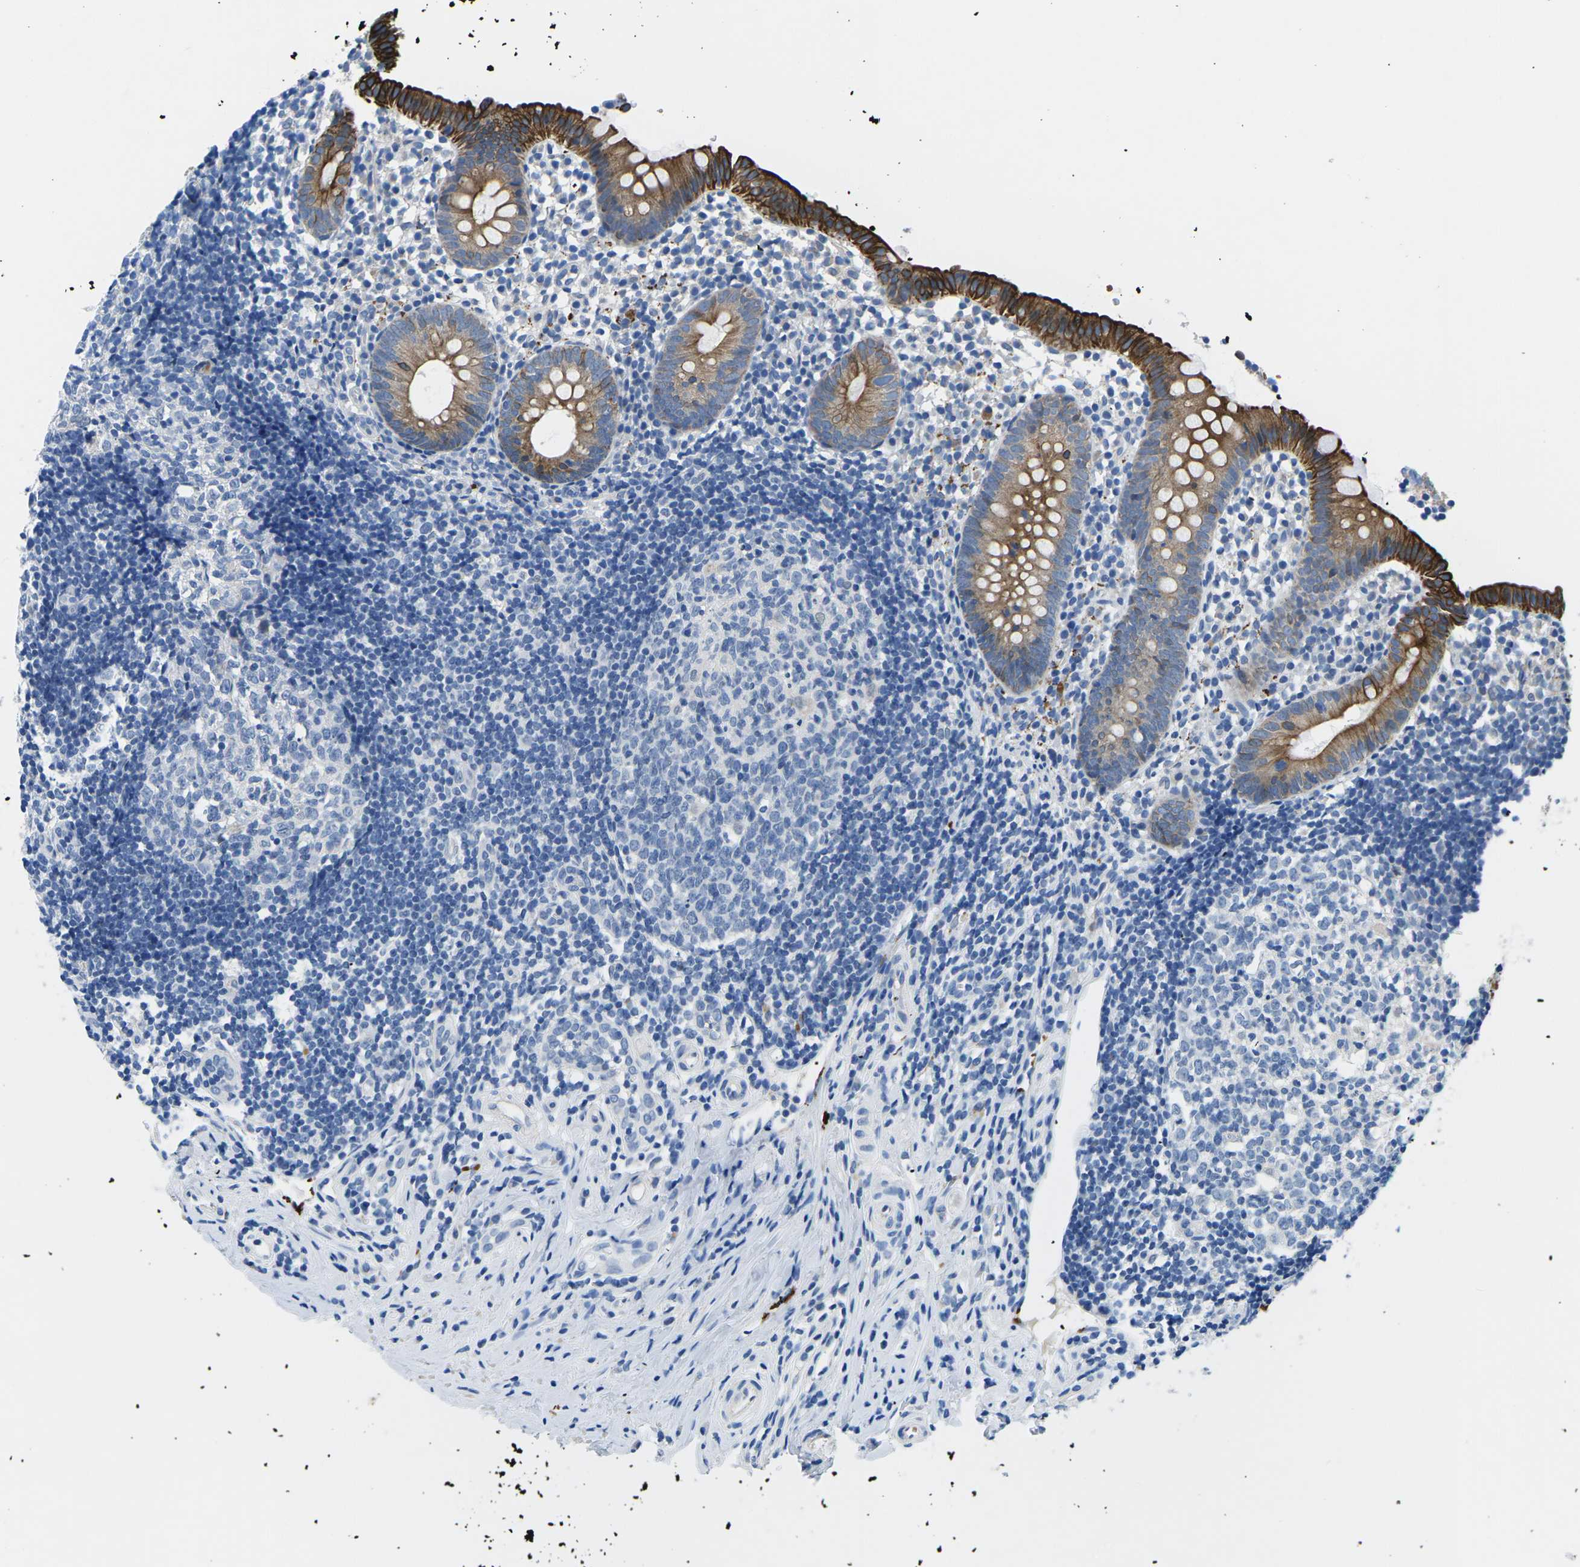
{"staining": {"intensity": "strong", "quantity": ">75%", "location": "cytoplasmic/membranous"}, "tissue": "appendix", "cell_type": "Glandular cells", "image_type": "normal", "snomed": [{"axis": "morphology", "description": "Normal tissue, NOS"}, {"axis": "topography", "description": "Appendix"}], "caption": "This is an image of immunohistochemistry (IHC) staining of normal appendix, which shows strong expression in the cytoplasmic/membranous of glandular cells.", "gene": "TM6SF1", "patient": {"sex": "female", "age": 20}}